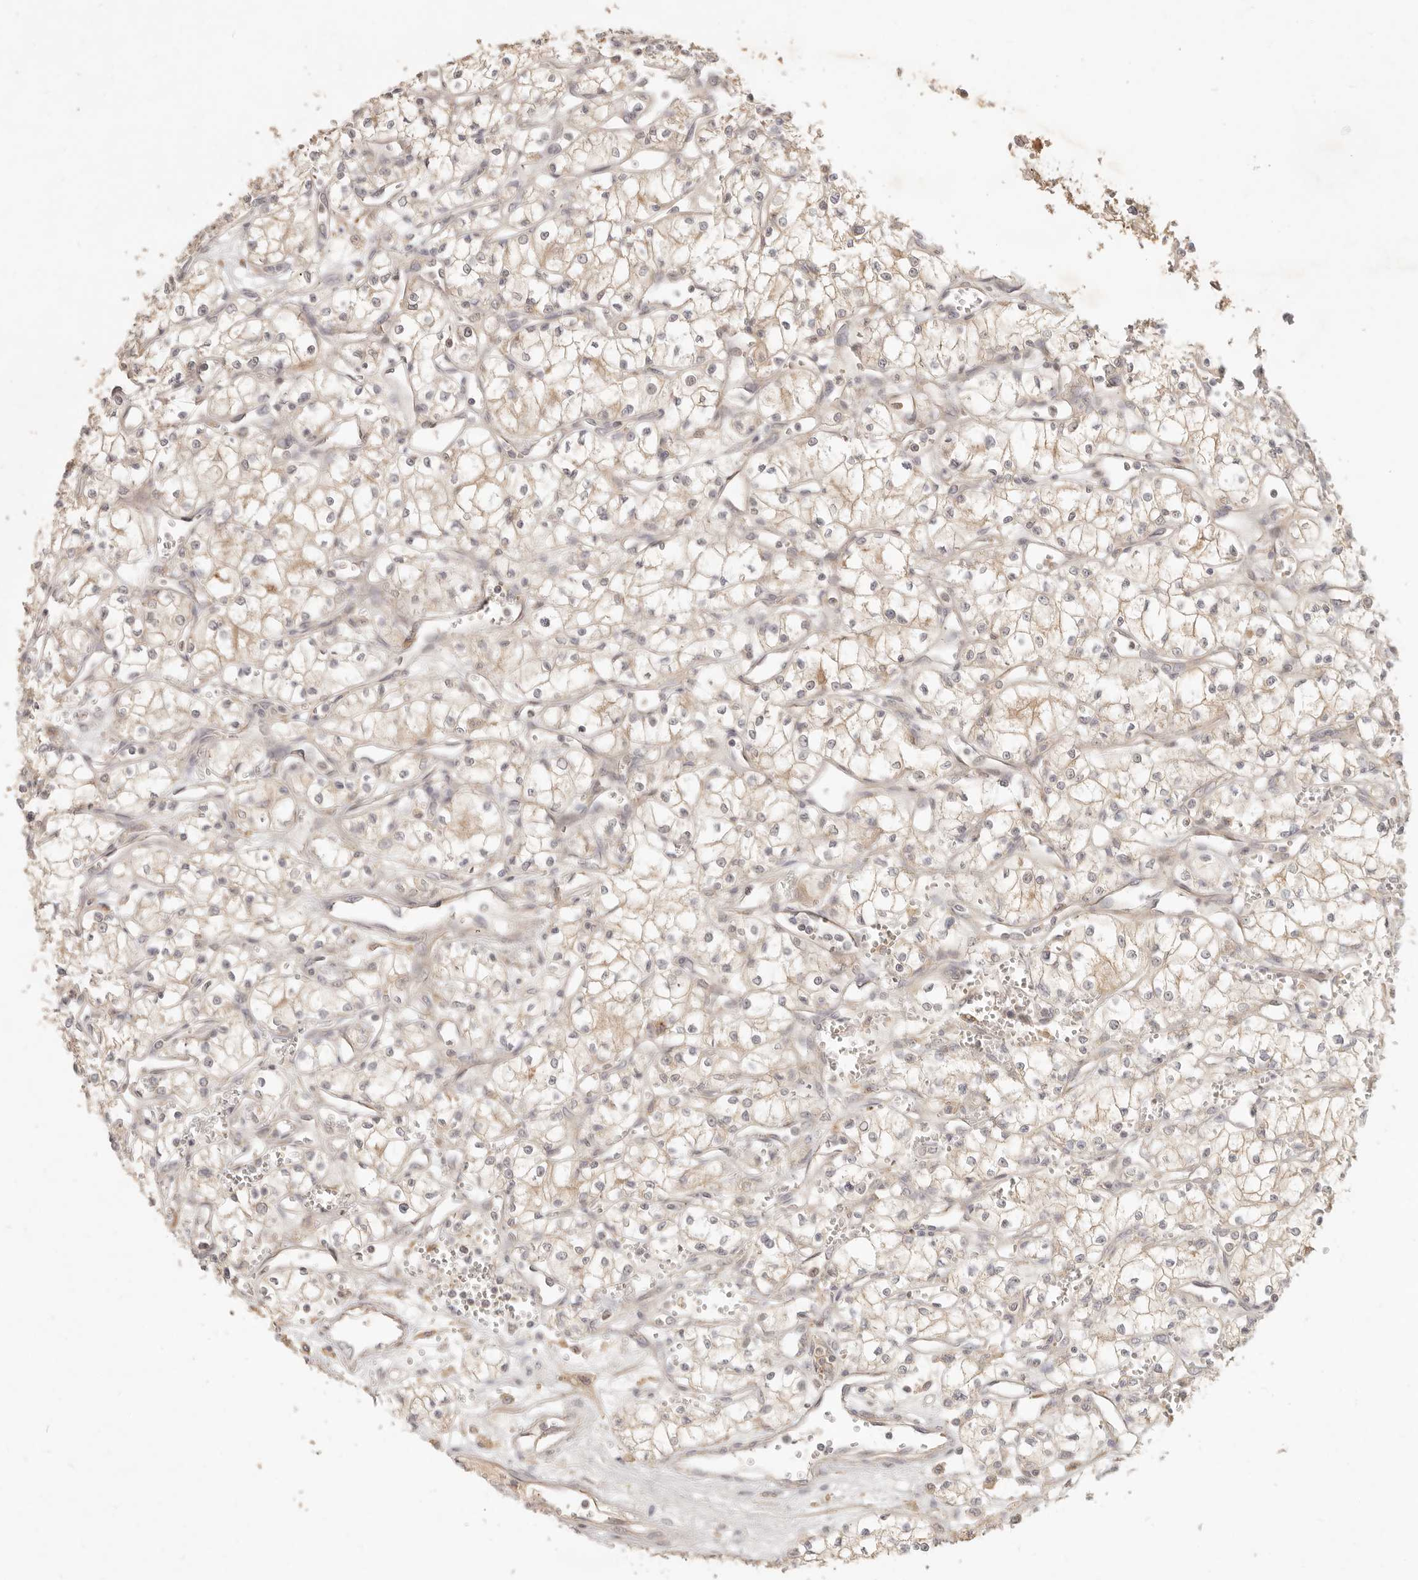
{"staining": {"intensity": "weak", "quantity": "25%-75%", "location": "cytoplasmic/membranous"}, "tissue": "renal cancer", "cell_type": "Tumor cells", "image_type": "cancer", "snomed": [{"axis": "morphology", "description": "Adenocarcinoma, NOS"}, {"axis": "topography", "description": "Kidney"}], "caption": "Renal adenocarcinoma stained with DAB immunohistochemistry shows low levels of weak cytoplasmic/membranous expression in approximately 25%-75% of tumor cells. Nuclei are stained in blue.", "gene": "UBXN11", "patient": {"sex": "male", "age": 59}}